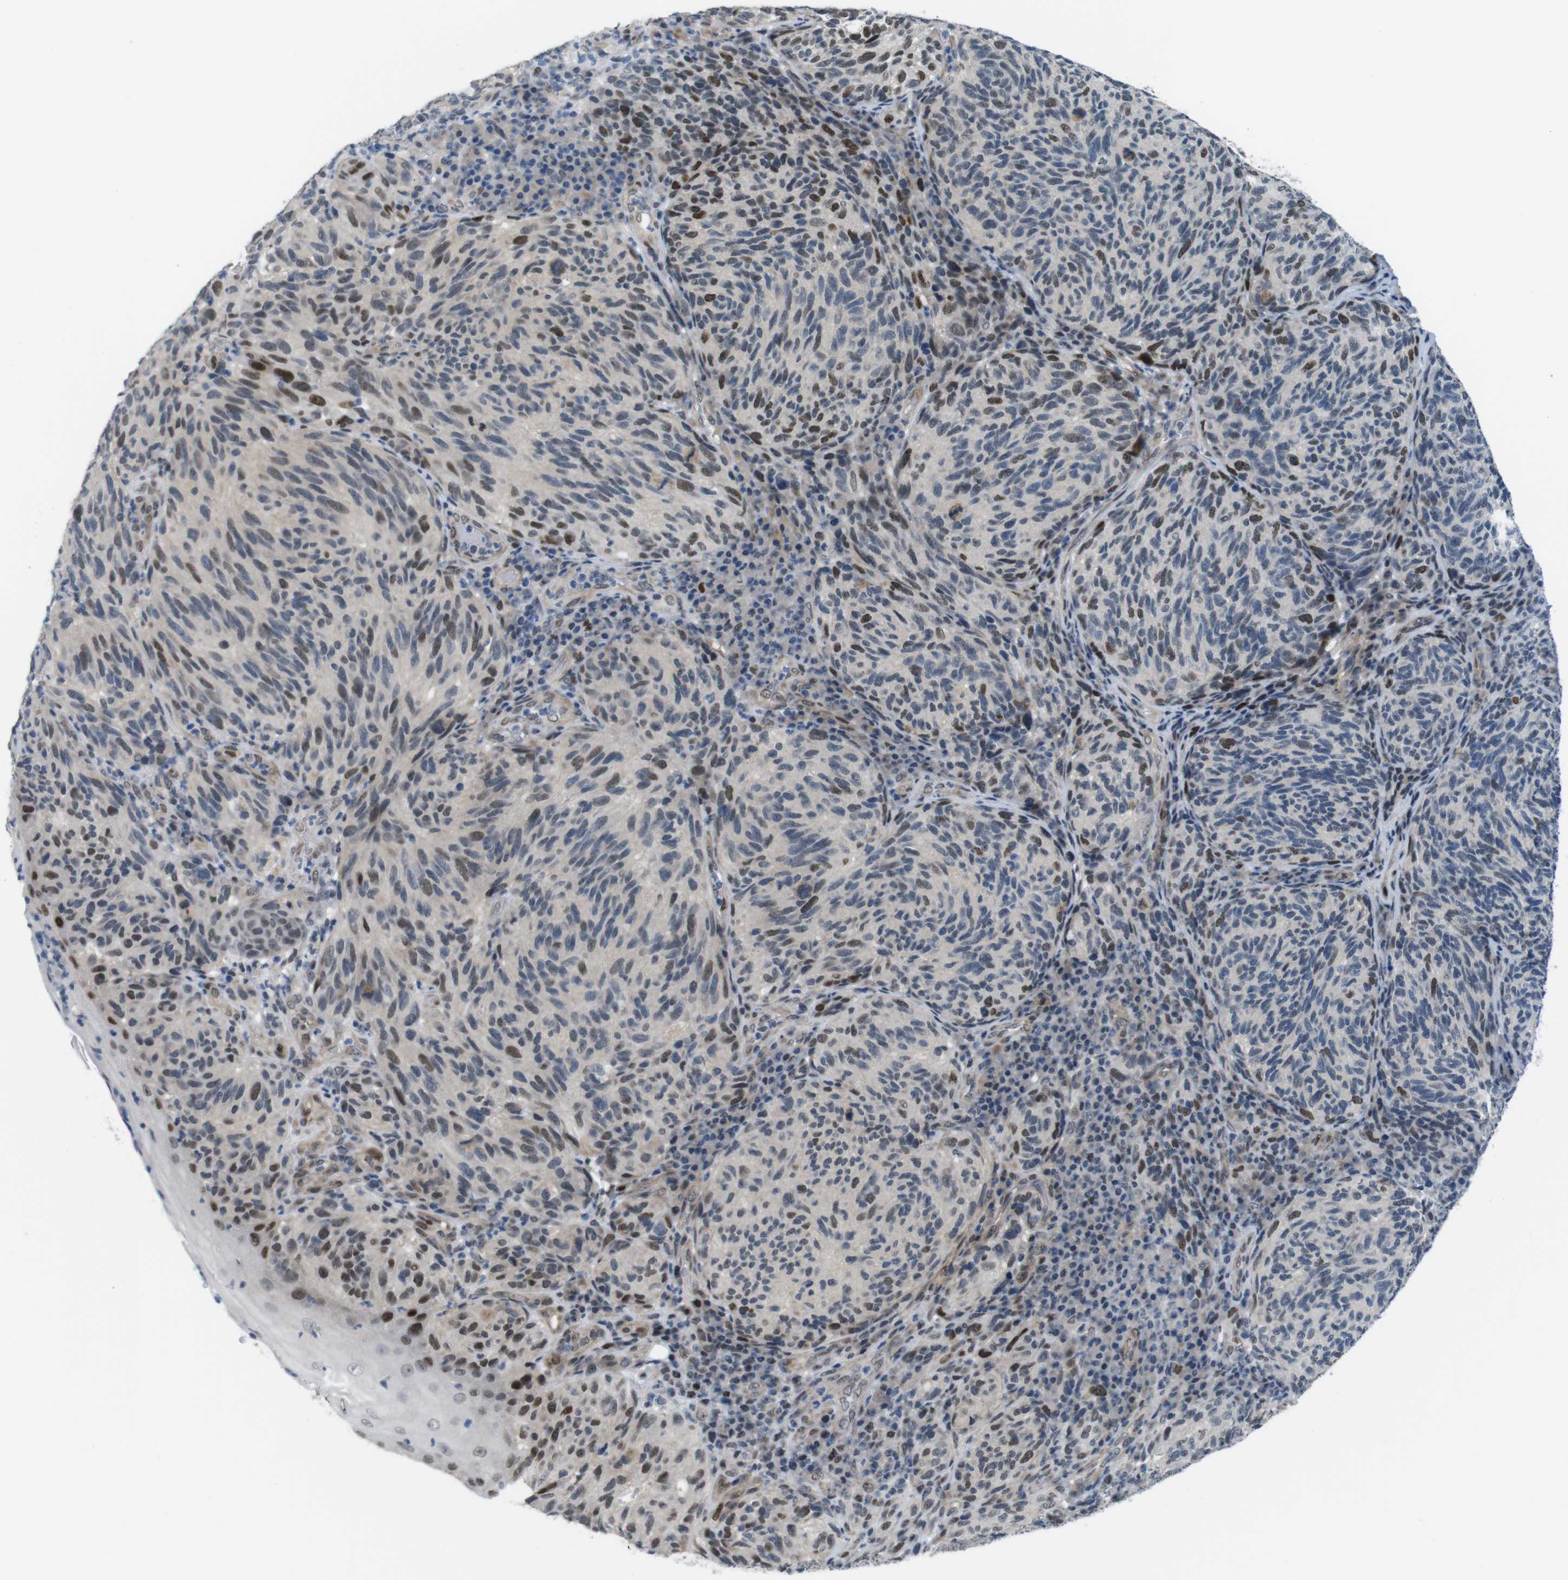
{"staining": {"intensity": "moderate", "quantity": "25%-75%", "location": "nuclear"}, "tissue": "melanoma", "cell_type": "Tumor cells", "image_type": "cancer", "snomed": [{"axis": "morphology", "description": "Malignant melanoma, NOS"}, {"axis": "topography", "description": "Skin"}], "caption": "IHC histopathology image of neoplastic tissue: human melanoma stained using immunohistochemistry (IHC) exhibits medium levels of moderate protein expression localized specifically in the nuclear of tumor cells, appearing as a nuclear brown color.", "gene": "SMCO2", "patient": {"sex": "female", "age": 73}}